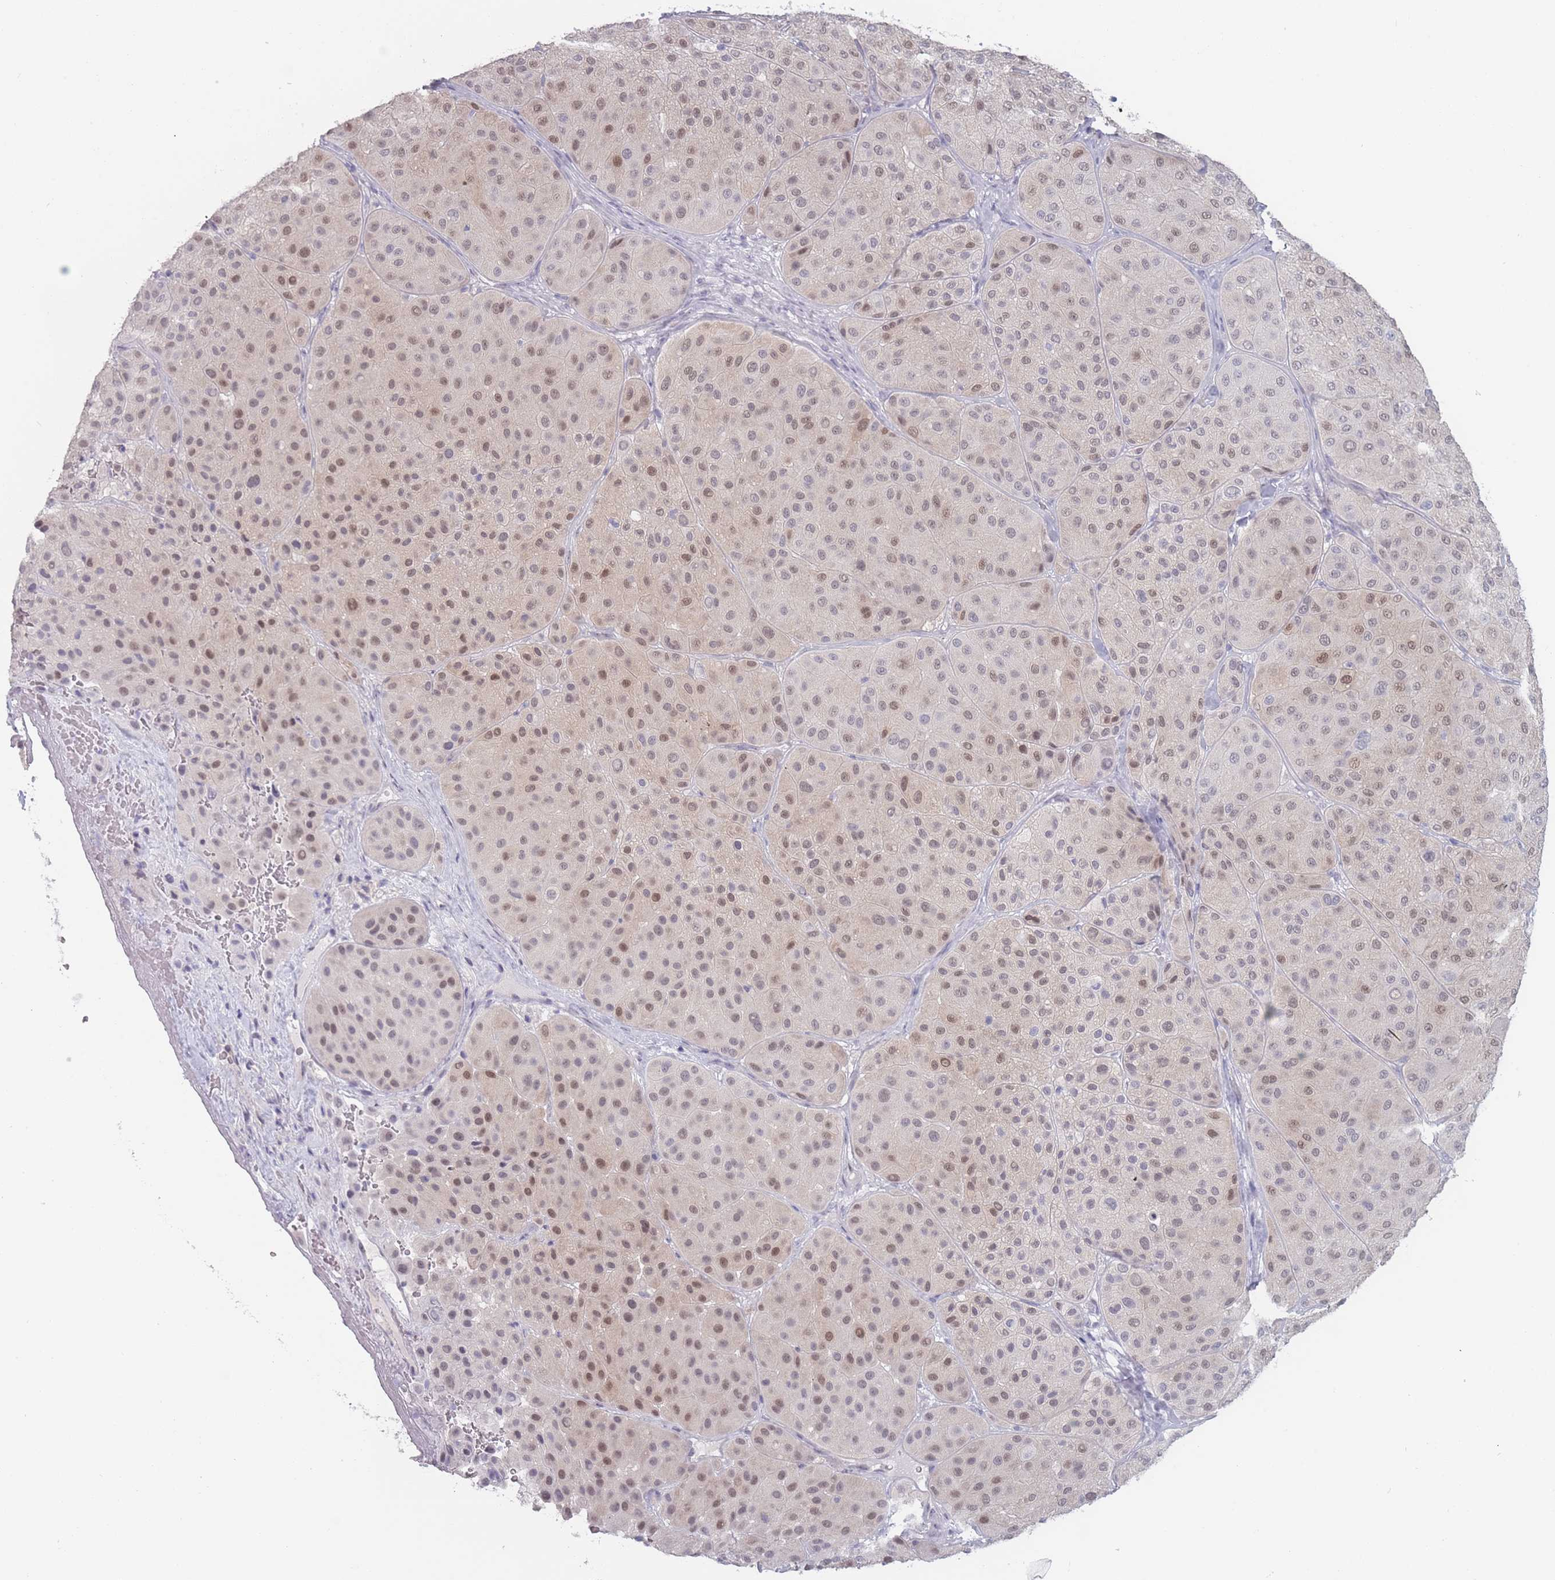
{"staining": {"intensity": "moderate", "quantity": ">75%", "location": "nuclear"}, "tissue": "melanoma", "cell_type": "Tumor cells", "image_type": "cancer", "snomed": [{"axis": "morphology", "description": "Malignant melanoma, Metastatic site"}, {"axis": "topography", "description": "Smooth muscle"}], "caption": "The histopathology image reveals a brown stain indicating the presence of a protein in the nuclear of tumor cells in malignant melanoma (metastatic site).", "gene": "ROS1", "patient": {"sex": "male", "age": 41}}